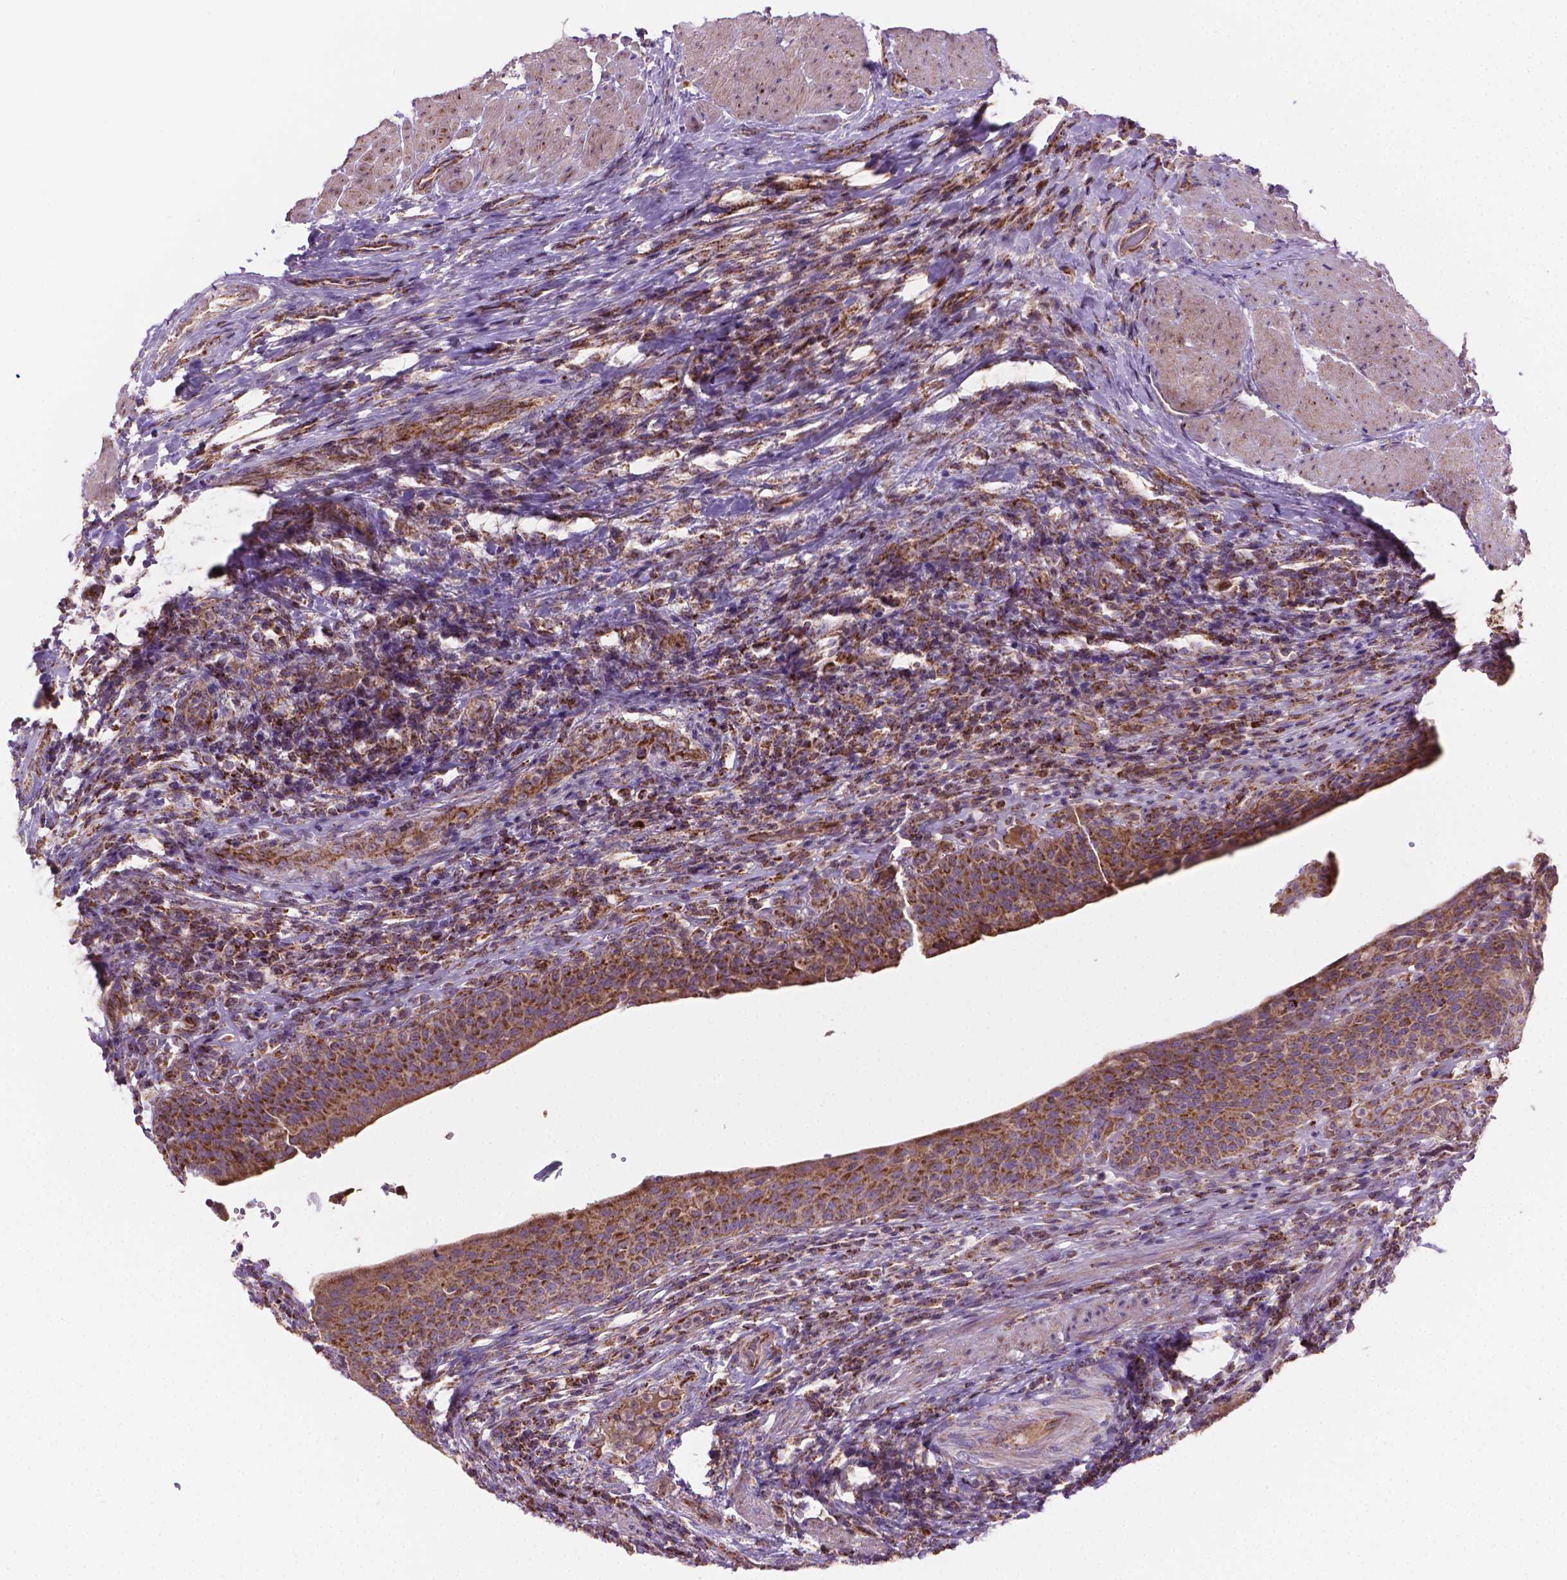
{"staining": {"intensity": "strong", "quantity": ">75%", "location": "cytoplasmic/membranous"}, "tissue": "urinary bladder", "cell_type": "Urothelial cells", "image_type": "normal", "snomed": [{"axis": "morphology", "description": "Normal tissue, NOS"}, {"axis": "topography", "description": "Urinary bladder"}, {"axis": "topography", "description": "Peripheral nerve tissue"}], "caption": "This photomicrograph displays immunohistochemistry staining of benign urinary bladder, with high strong cytoplasmic/membranous staining in about >75% of urothelial cells.", "gene": "PIBF1", "patient": {"sex": "male", "age": 66}}